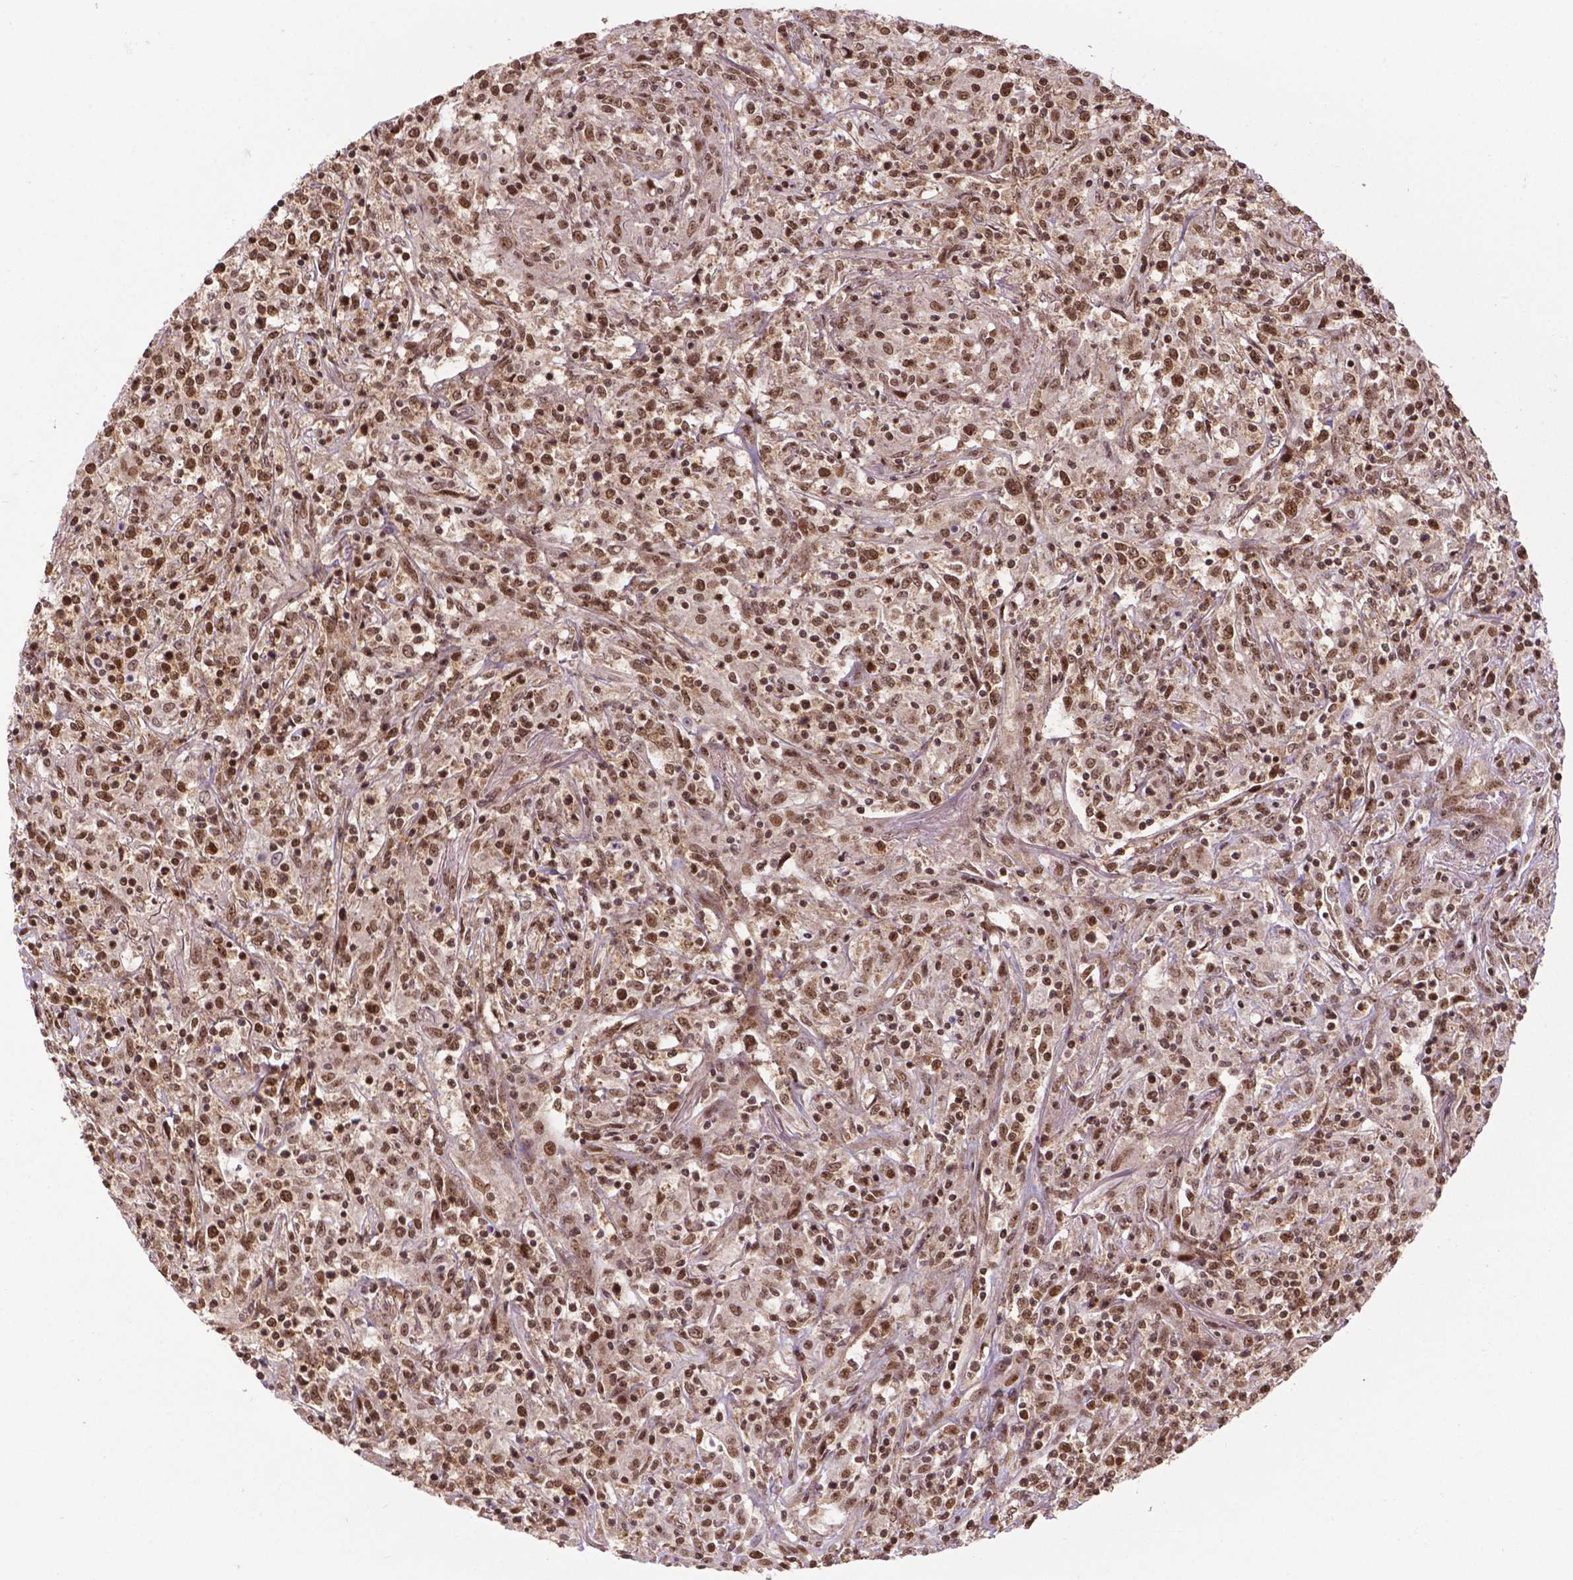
{"staining": {"intensity": "moderate", "quantity": ">75%", "location": "nuclear"}, "tissue": "lymphoma", "cell_type": "Tumor cells", "image_type": "cancer", "snomed": [{"axis": "morphology", "description": "Malignant lymphoma, non-Hodgkin's type, High grade"}, {"axis": "topography", "description": "Lung"}], "caption": "Brown immunohistochemical staining in malignant lymphoma, non-Hodgkin's type (high-grade) exhibits moderate nuclear expression in approximately >75% of tumor cells.", "gene": "CSNK2A1", "patient": {"sex": "male", "age": 79}}